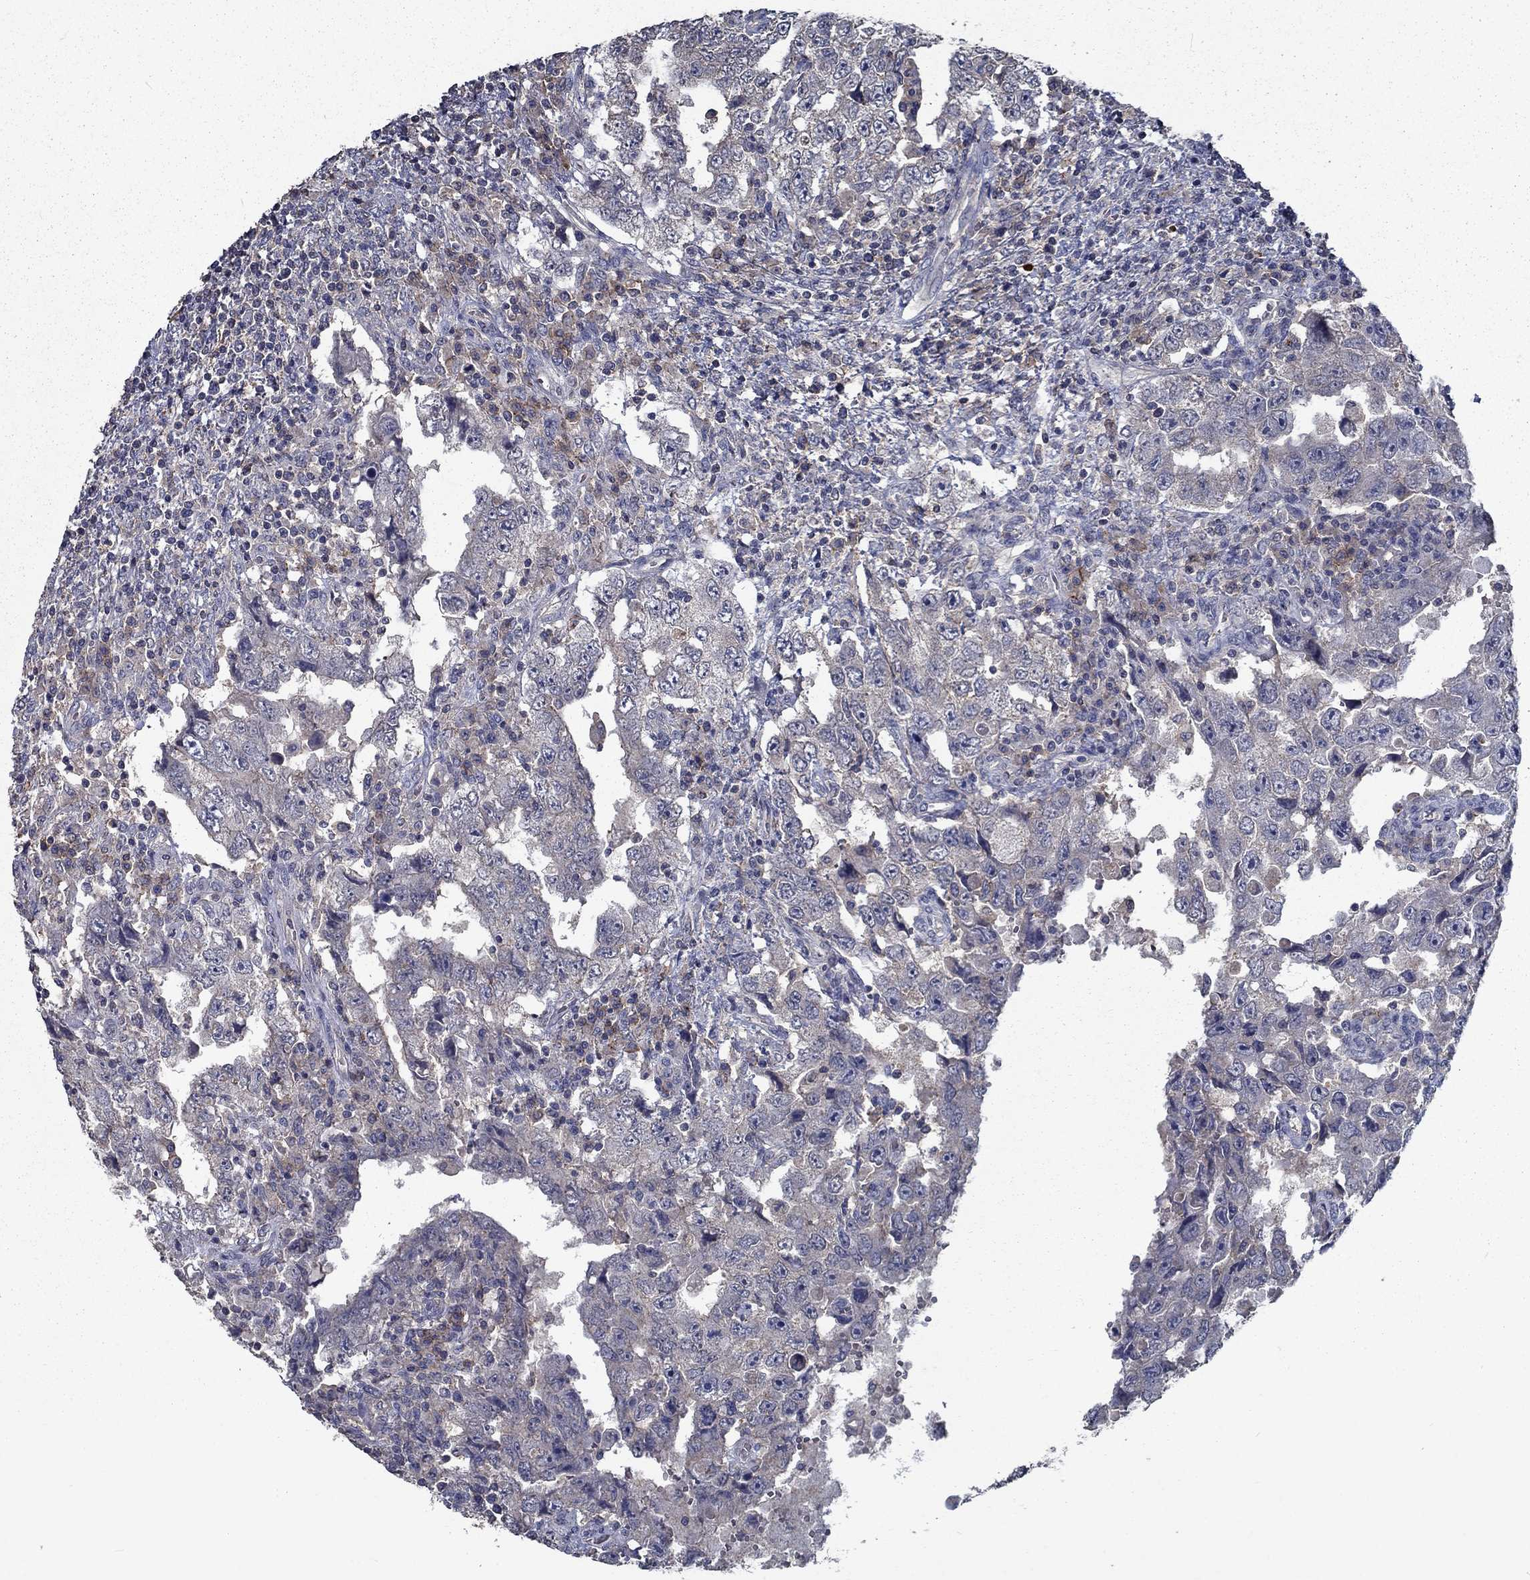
{"staining": {"intensity": "negative", "quantity": "none", "location": "none"}, "tissue": "testis cancer", "cell_type": "Tumor cells", "image_type": "cancer", "snomed": [{"axis": "morphology", "description": "Carcinoma, Embryonal, NOS"}, {"axis": "topography", "description": "Testis"}], "caption": "DAB (3,3'-diaminobenzidine) immunohistochemical staining of testis cancer shows no significant expression in tumor cells.", "gene": "SLC44A1", "patient": {"sex": "male", "age": 26}}